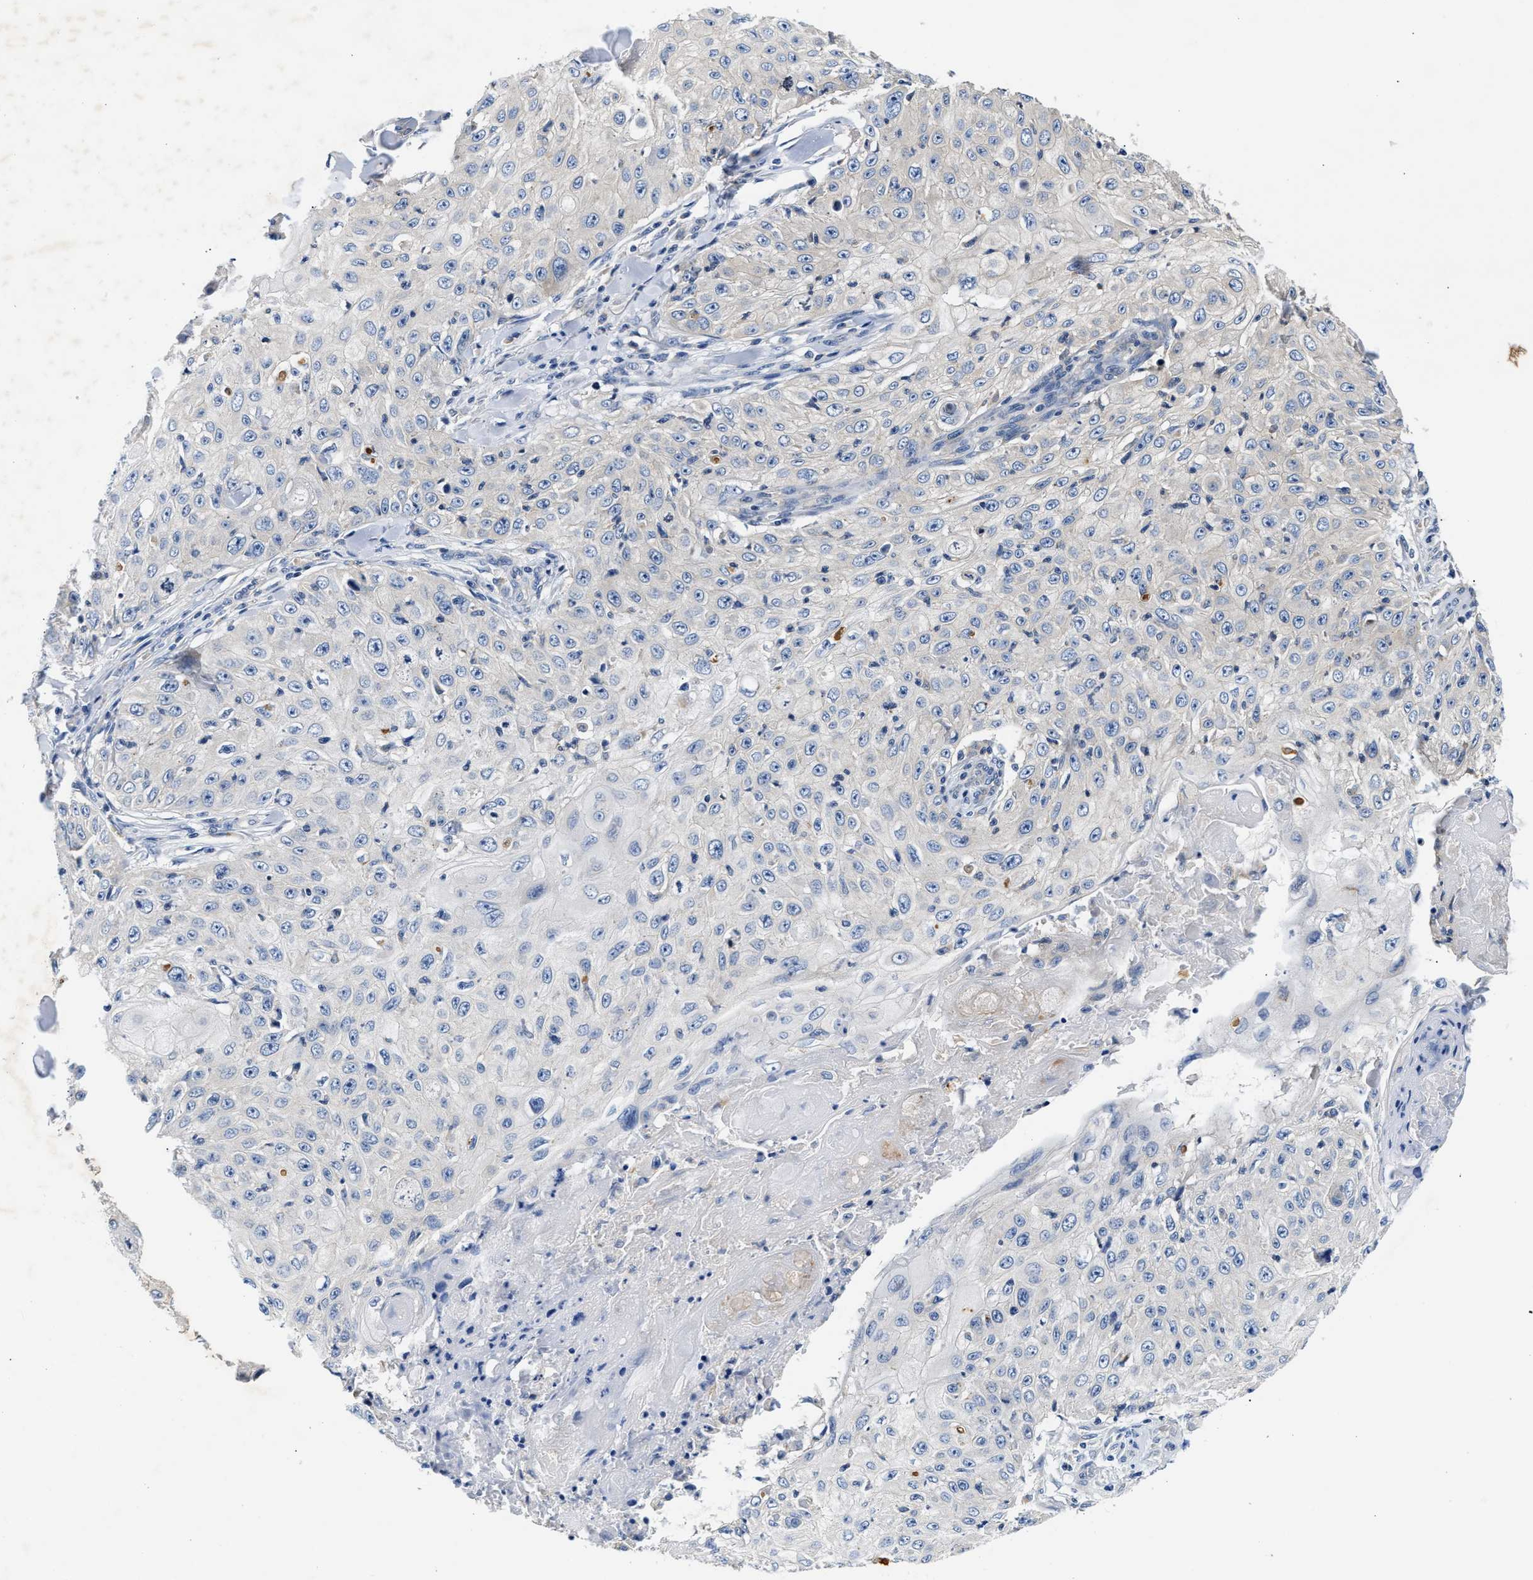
{"staining": {"intensity": "negative", "quantity": "none", "location": "none"}, "tissue": "skin cancer", "cell_type": "Tumor cells", "image_type": "cancer", "snomed": [{"axis": "morphology", "description": "Squamous cell carcinoma, NOS"}, {"axis": "topography", "description": "Skin"}], "caption": "DAB (3,3'-diaminobenzidine) immunohistochemical staining of squamous cell carcinoma (skin) demonstrates no significant positivity in tumor cells.", "gene": "FAM185A", "patient": {"sex": "male", "age": 86}}